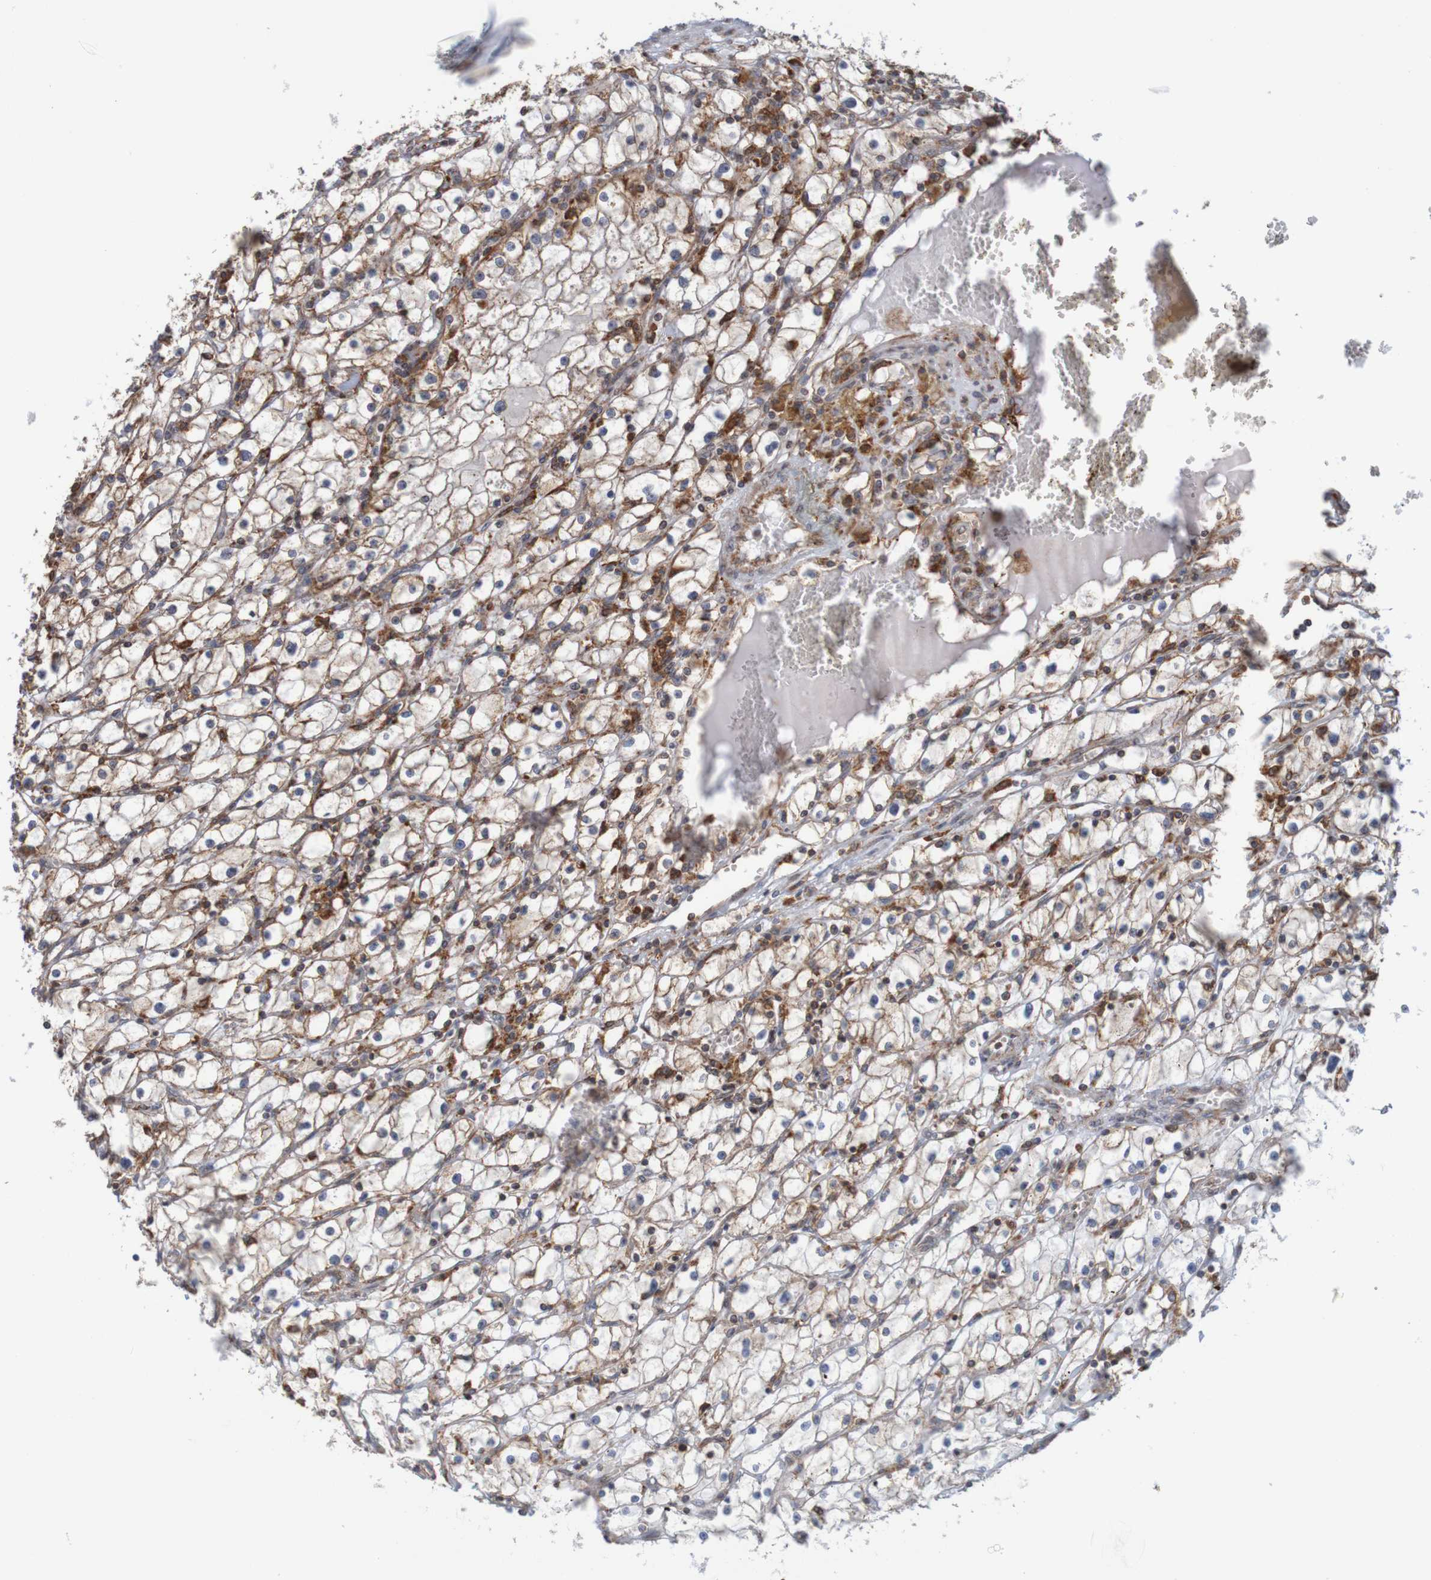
{"staining": {"intensity": "weak", "quantity": "25%-75%", "location": "cytoplasmic/membranous"}, "tissue": "renal cancer", "cell_type": "Tumor cells", "image_type": "cancer", "snomed": [{"axis": "morphology", "description": "Adenocarcinoma, NOS"}, {"axis": "topography", "description": "Kidney"}], "caption": "This histopathology image displays adenocarcinoma (renal) stained with immunohistochemistry (IHC) to label a protein in brown. The cytoplasmic/membranous of tumor cells show weak positivity for the protein. Nuclei are counter-stained blue.", "gene": "PDIA3", "patient": {"sex": "male", "age": 56}}